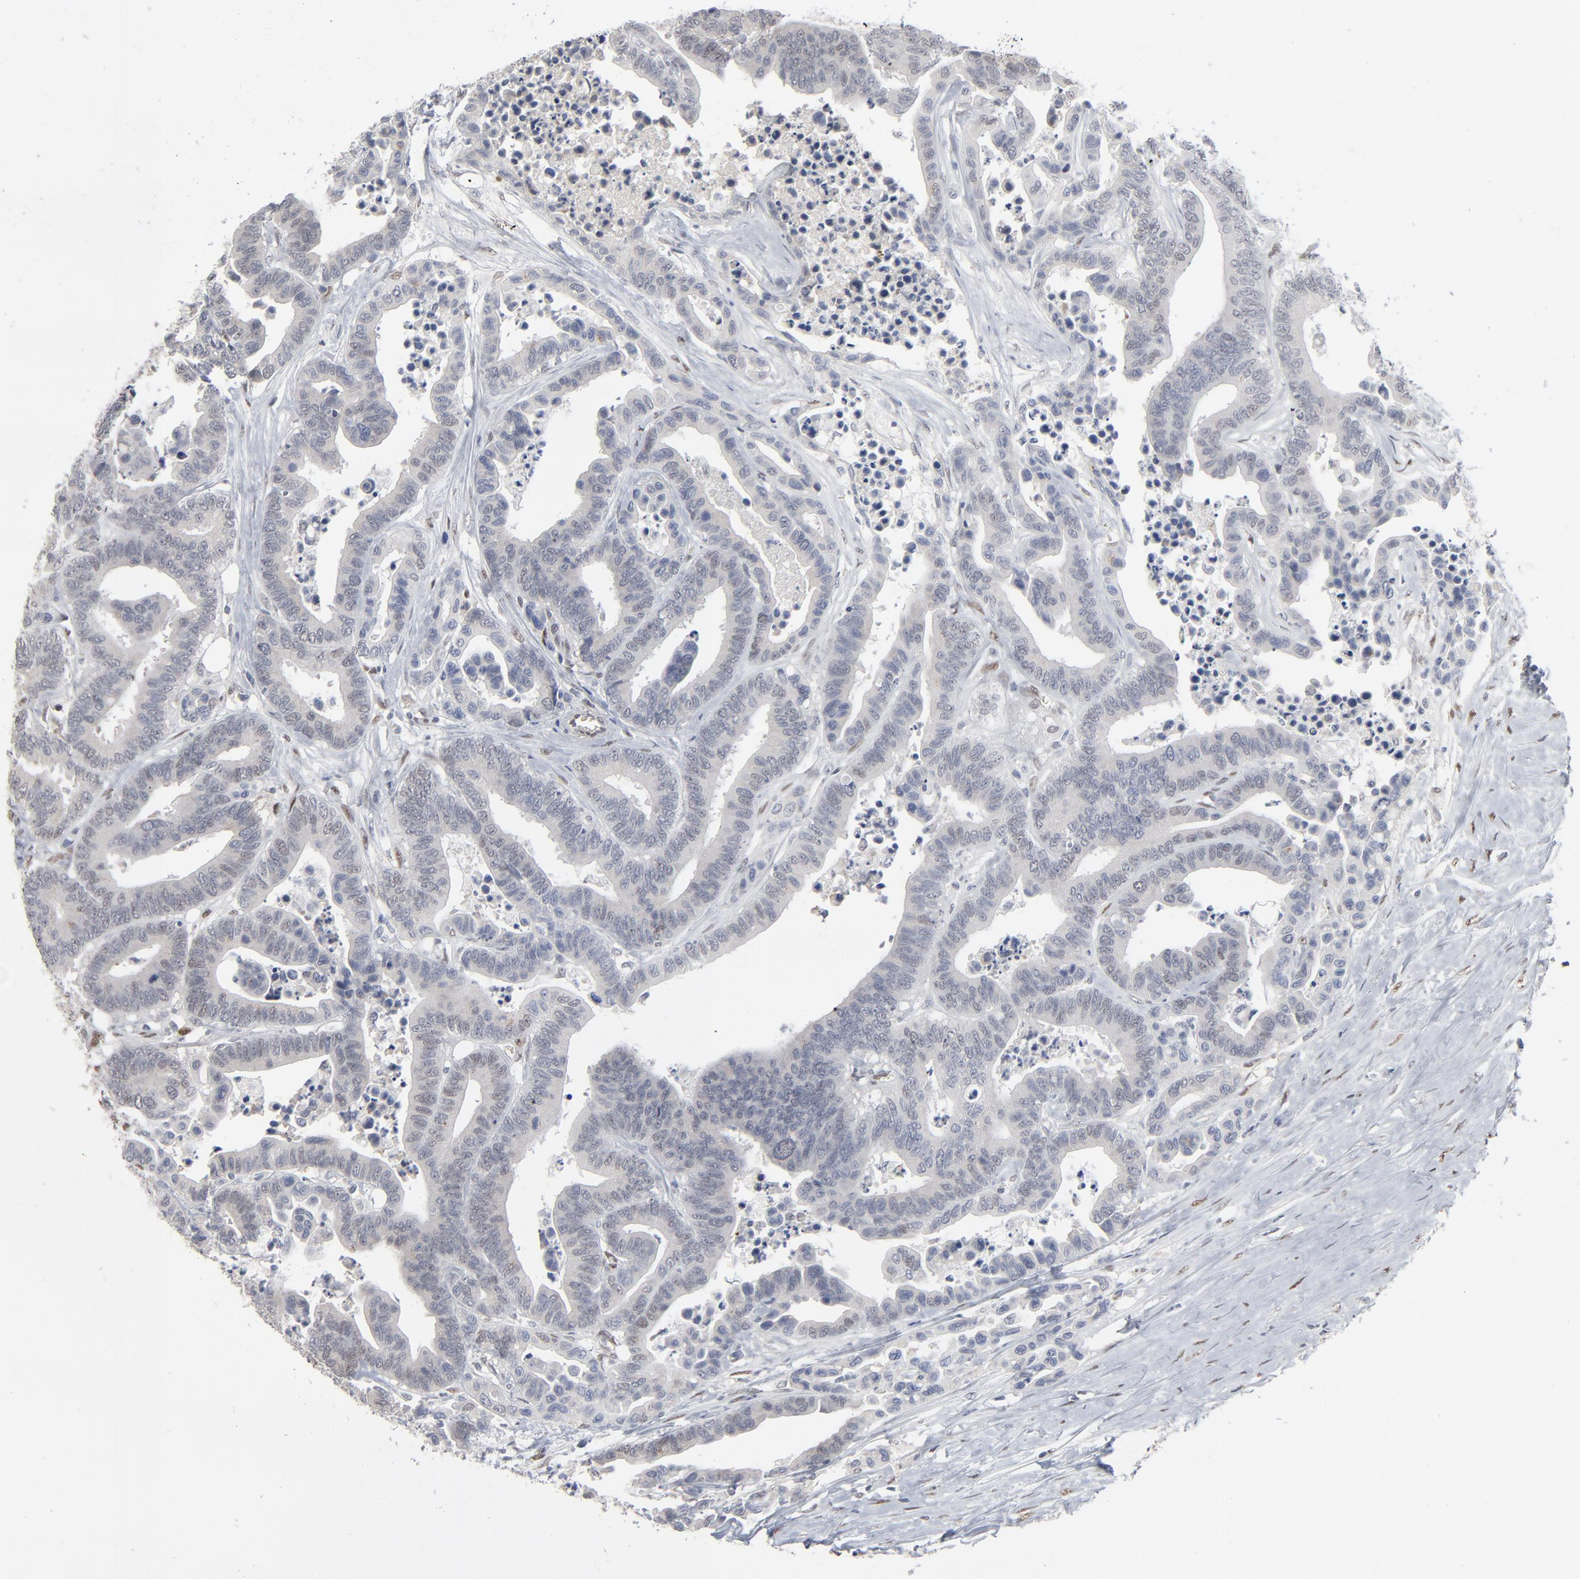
{"staining": {"intensity": "negative", "quantity": "none", "location": "none"}, "tissue": "colorectal cancer", "cell_type": "Tumor cells", "image_type": "cancer", "snomed": [{"axis": "morphology", "description": "Adenocarcinoma, NOS"}, {"axis": "topography", "description": "Colon"}], "caption": "A micrograph of human colorectal cancer (adenocarcinoma) is negative for staining in tumor cells.", "gene": "ATF7", "patient": {"sex": "male", "age": 82}}